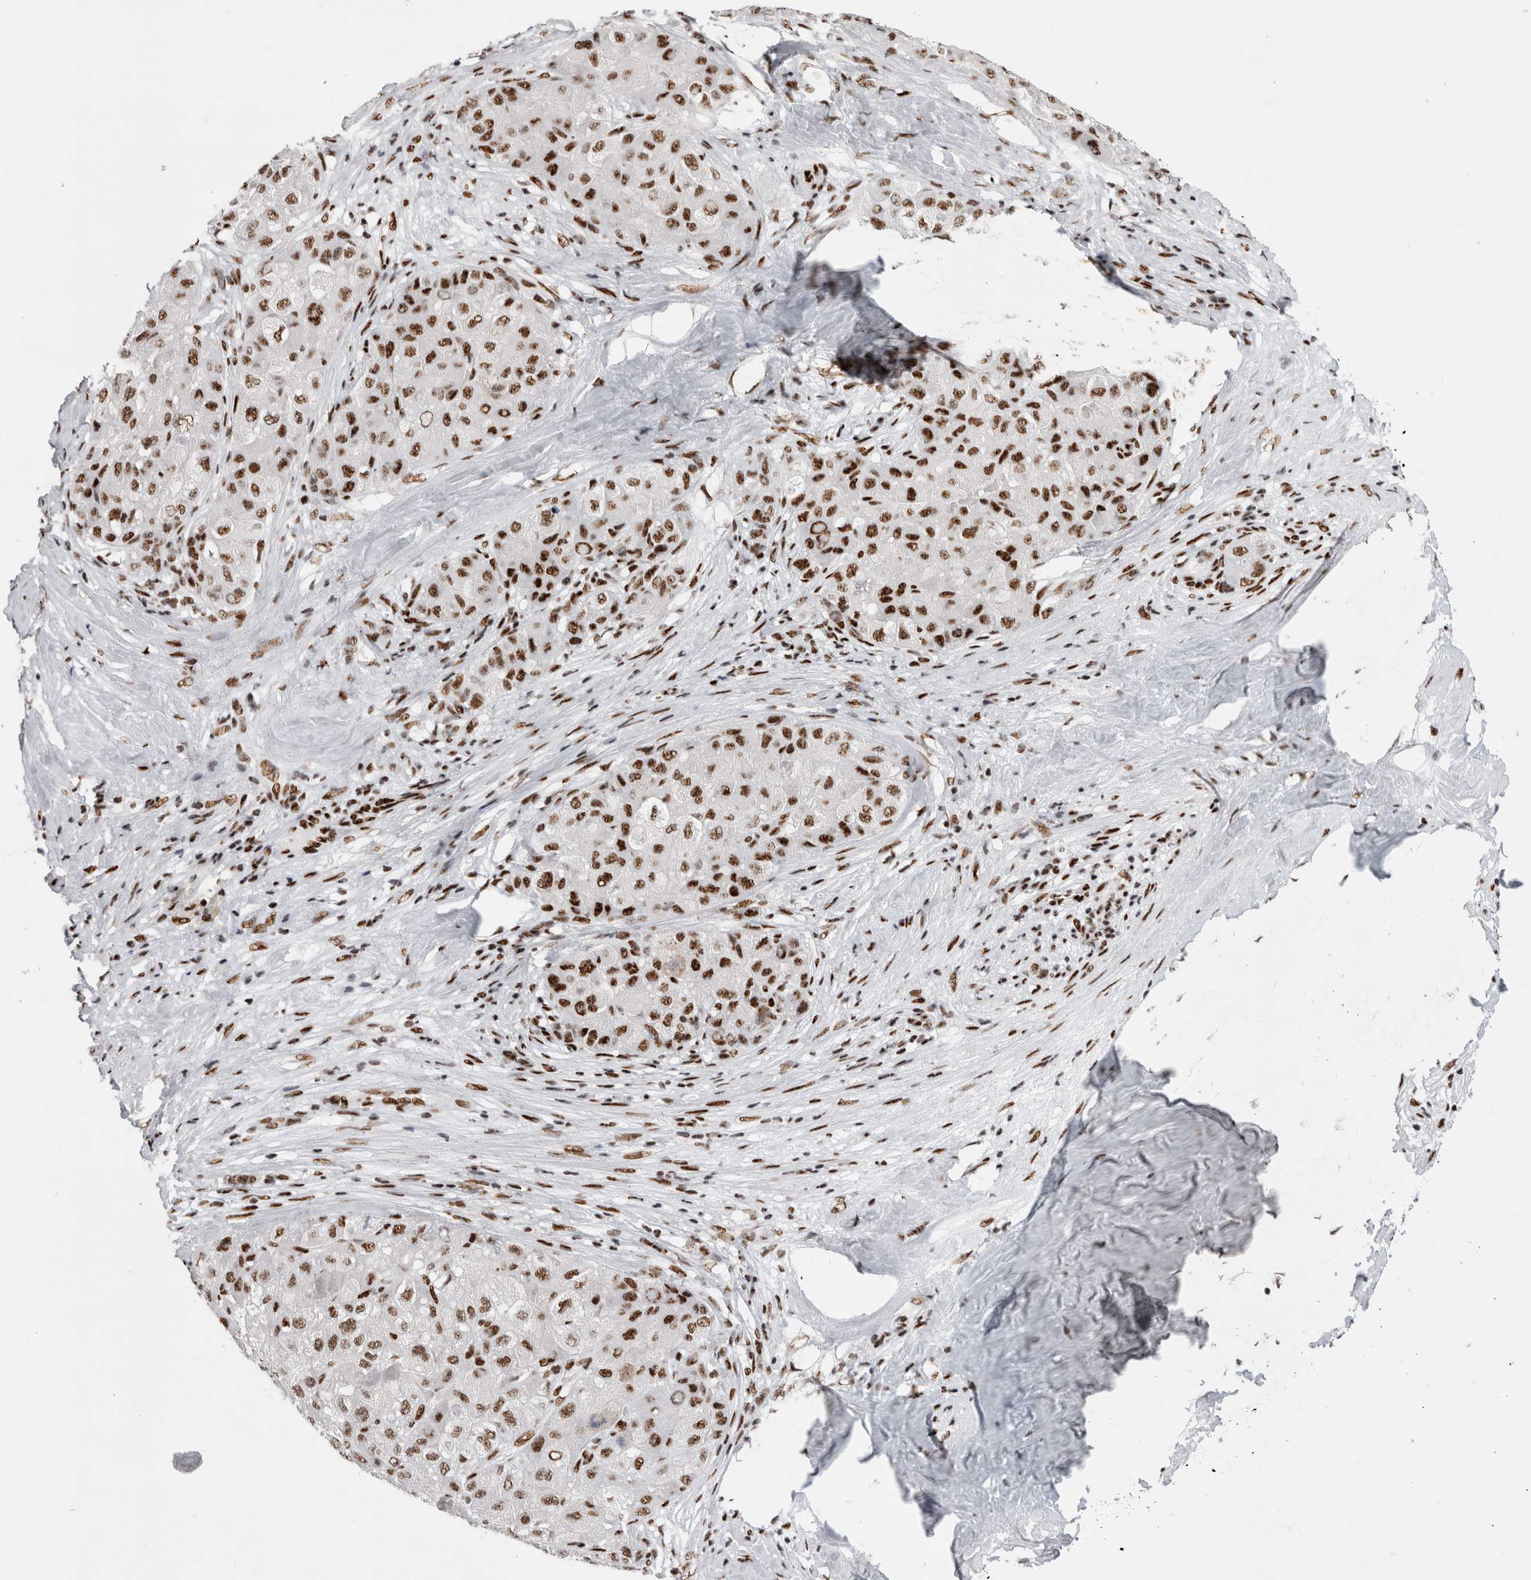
{"staining": {"intensity": "strong", "quantity": ">75%", "location": "nuclear"}, "tissue": "liver cancer", "cell_type": "Tumor cells", "image_type": "cancer", "snomed": [{"axis": "morphology", "description": "Carcinoma, Hepatocellular, NOS"}, {"axis": "topography", "description": "Liver"}], "caption": "Immunohistochemical staining of human liver cancer reveals strong nuclear protein staining in about >75% of tumor cells. The protein of interest is stained brown, and the nuclei are stained in blue (DAB IHC with brightfield microscopy, high magnification).", "gene": "RBM6", "patient": {"sex": "male", "age": 80}}